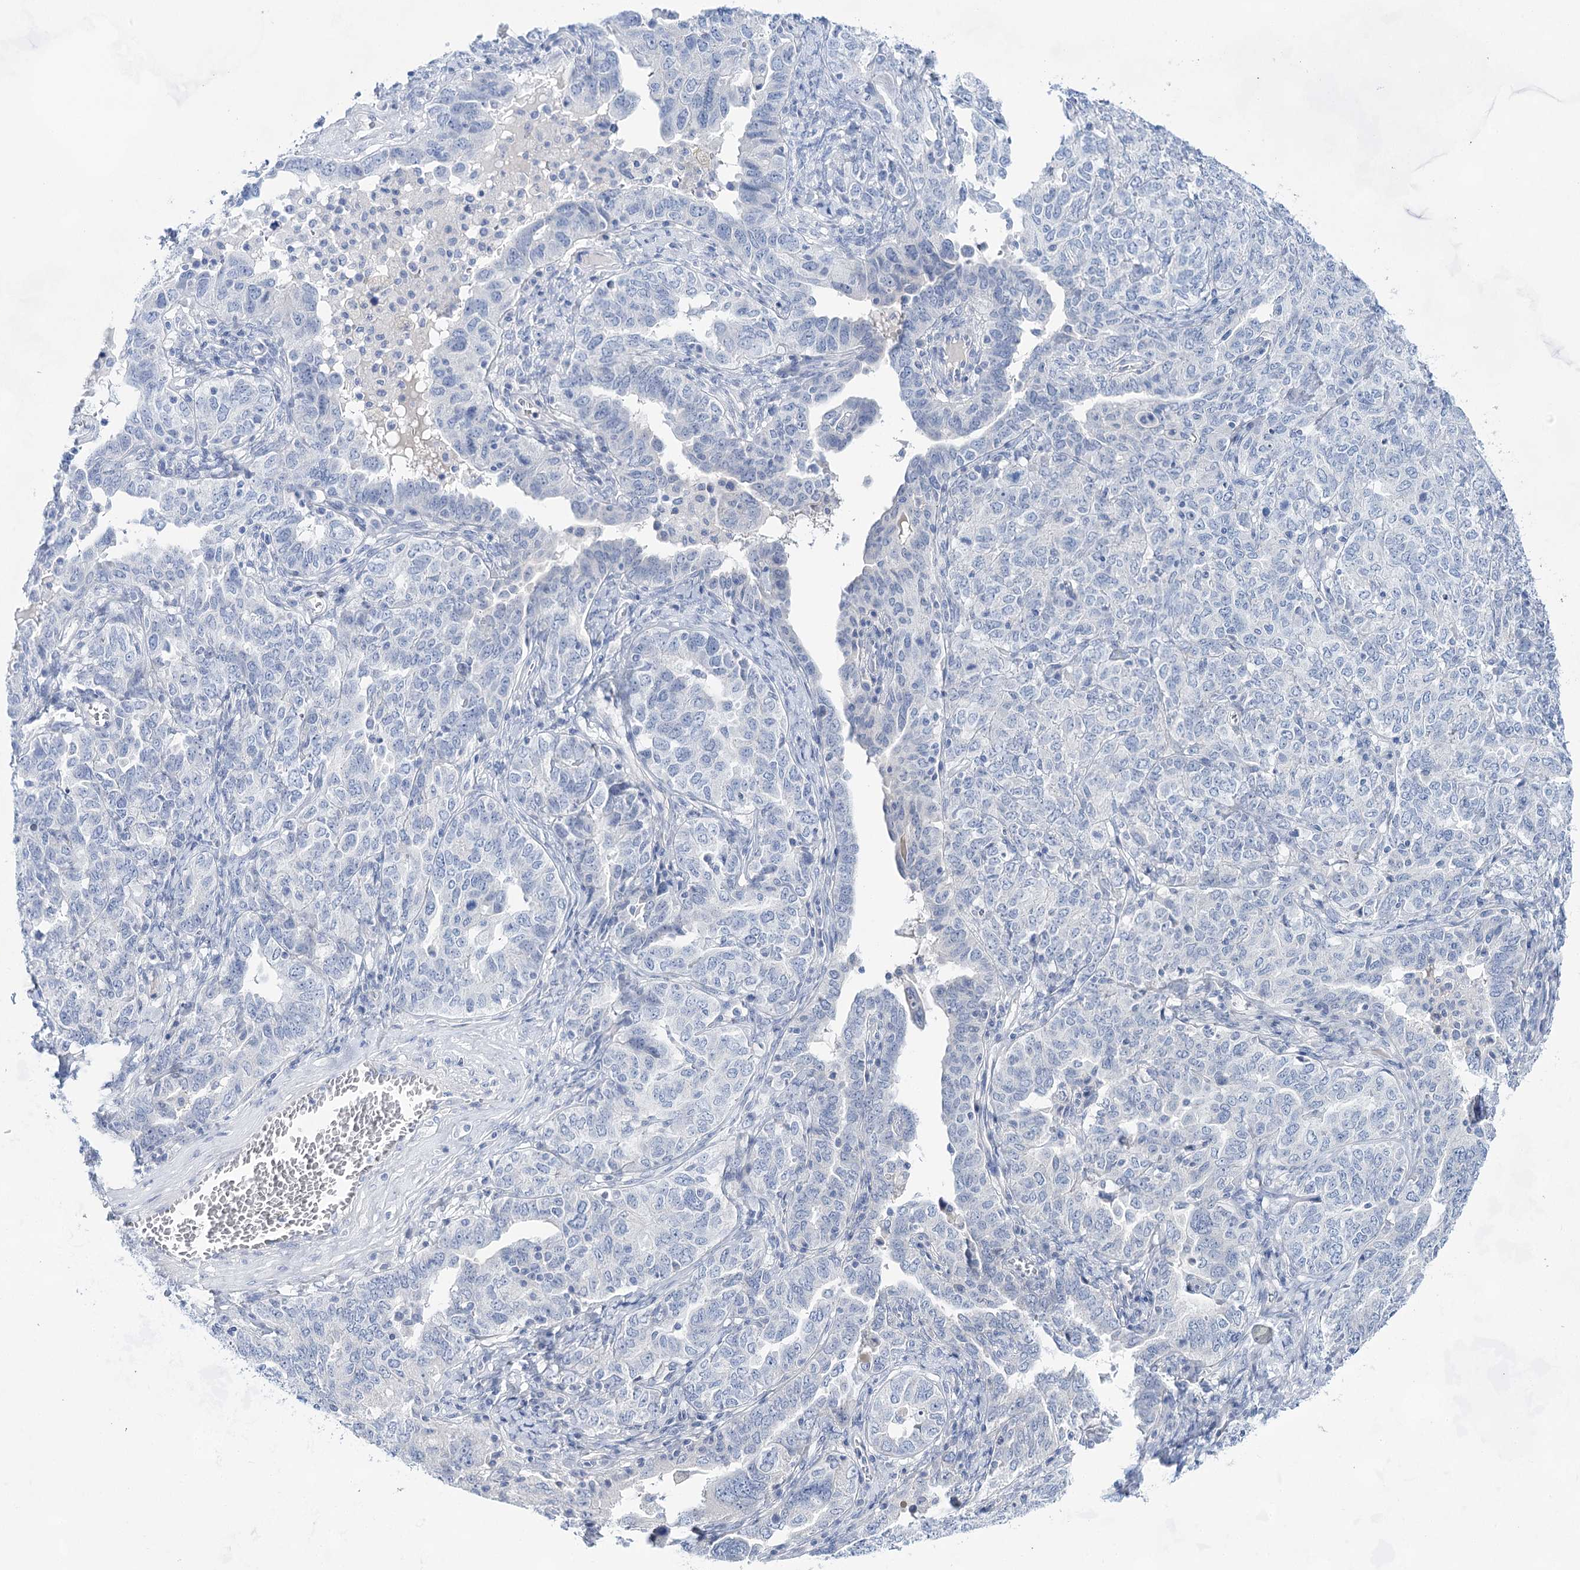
{"staining": {"intensity": "negative", "quantity": "none", "location": "none"}, "tissue": "ovarian cancer", "cell_type": "Tumor cells", "image_type": "cancer", "snomed": [{"axis": "morphology", "description": "Carcinoma, endometroid"}, {"axis": "topography", "description": "Ovary"}], "caption": "Photomicrograph shows no protein staining in tumor cells of endometroid carcinoma (ovarian) tissue. (DAB (3,3'-diaminobenzidine) IHC visualized using brightfield microscopy, high magnification).", "gene": "LALBA", "patient": {"sex": "female", "age": 62}}